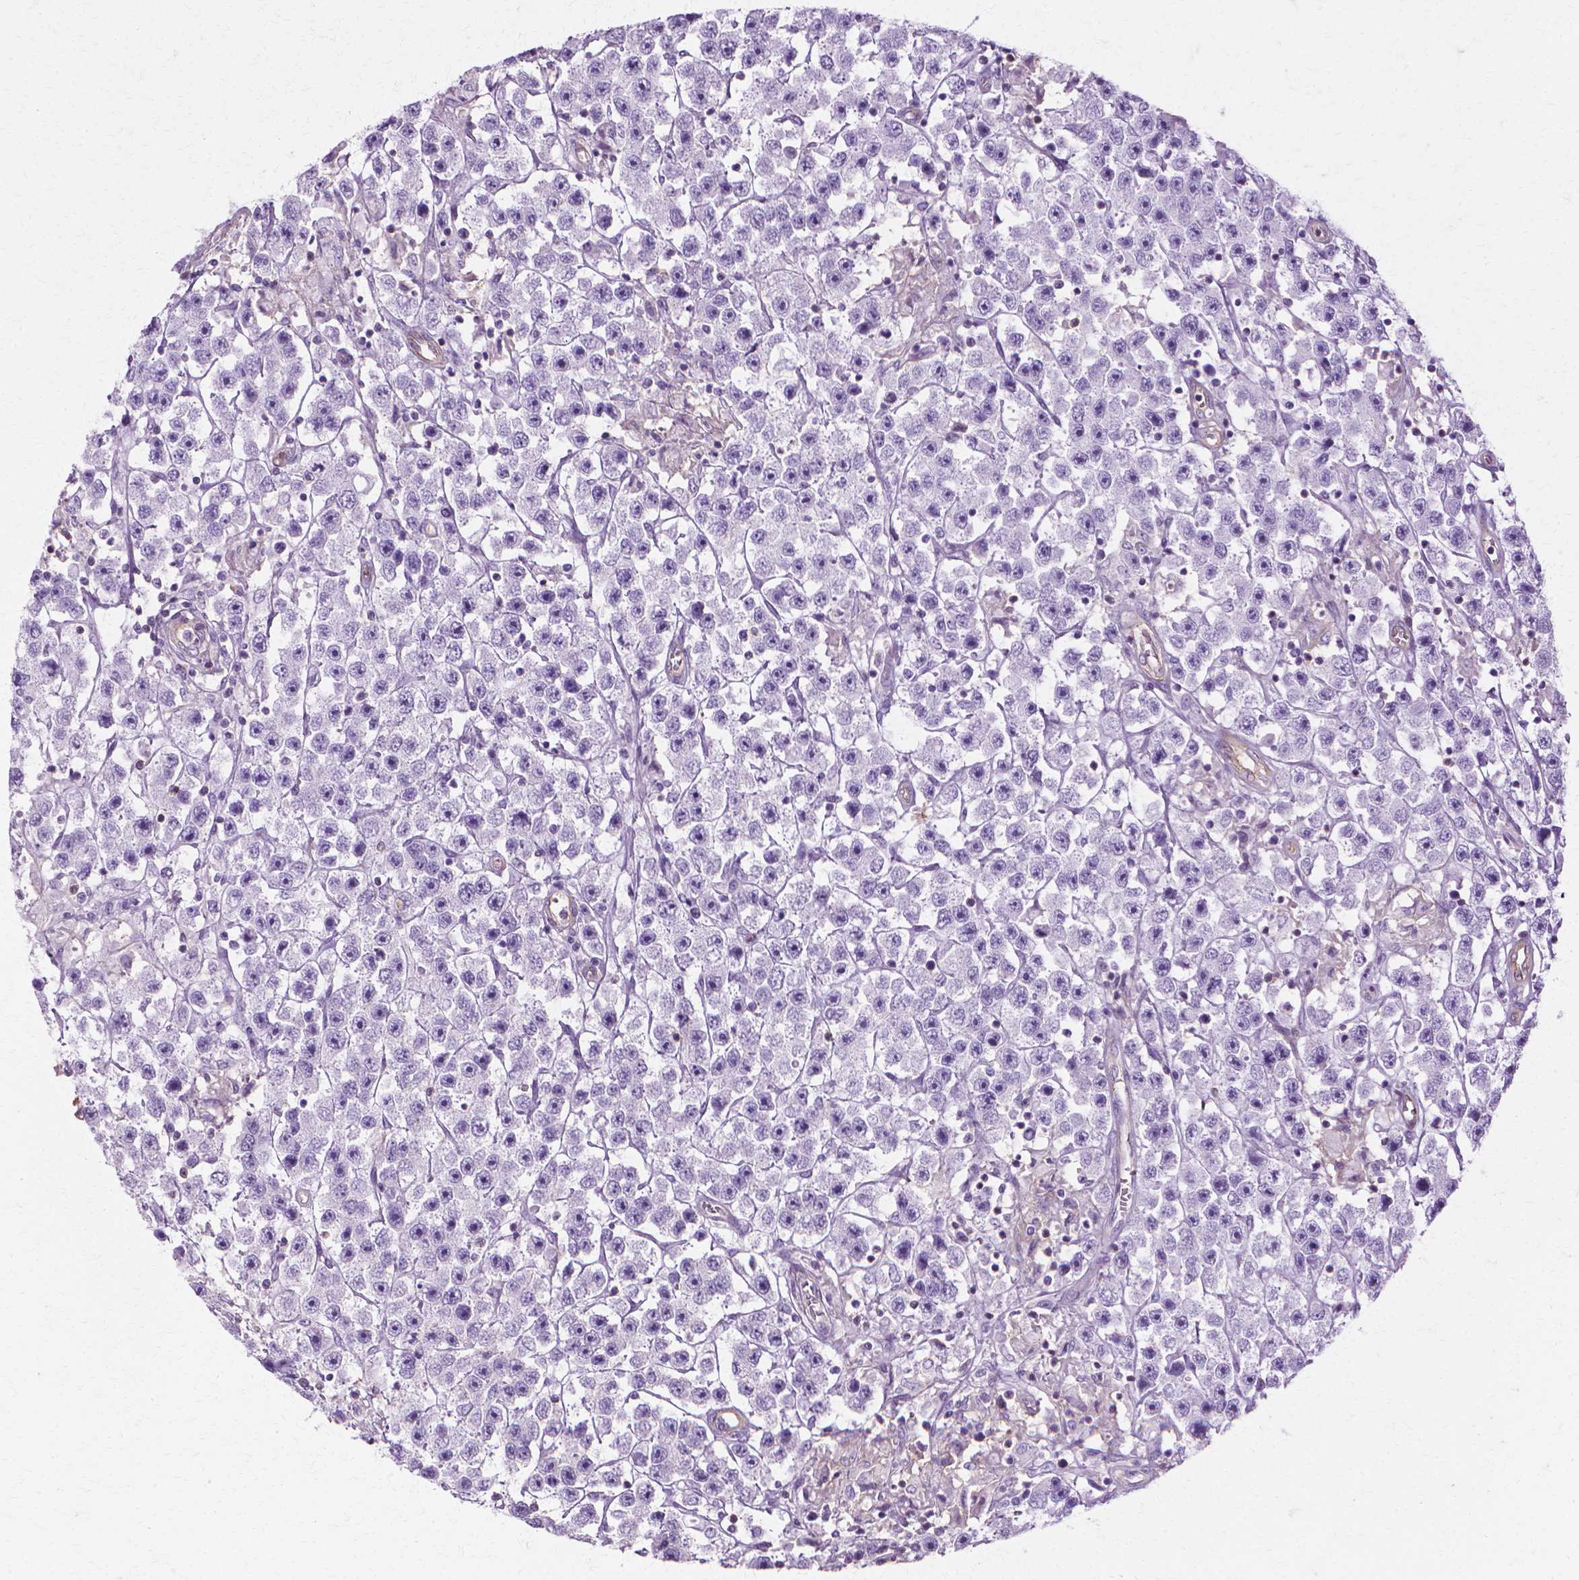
{"staining": {"intensity": "negative", "quantity": "none", "location": "none"}, "tissue": "testis cancer", "cell_type": "Tumor cells", "image_type": "cancer", "snomed": [{"axis": "morphology", "description": "Seminoma, NOS"}, {"axis": "topography", "description": "Testis"}], "caption": "Human testis cancer (seminoma) stained for a protein using immunohistochemistry (IHC) shows no positivity in tumor cells.", "gene": "CFAP157", "patient": {"sex": "male", "age": 45}}